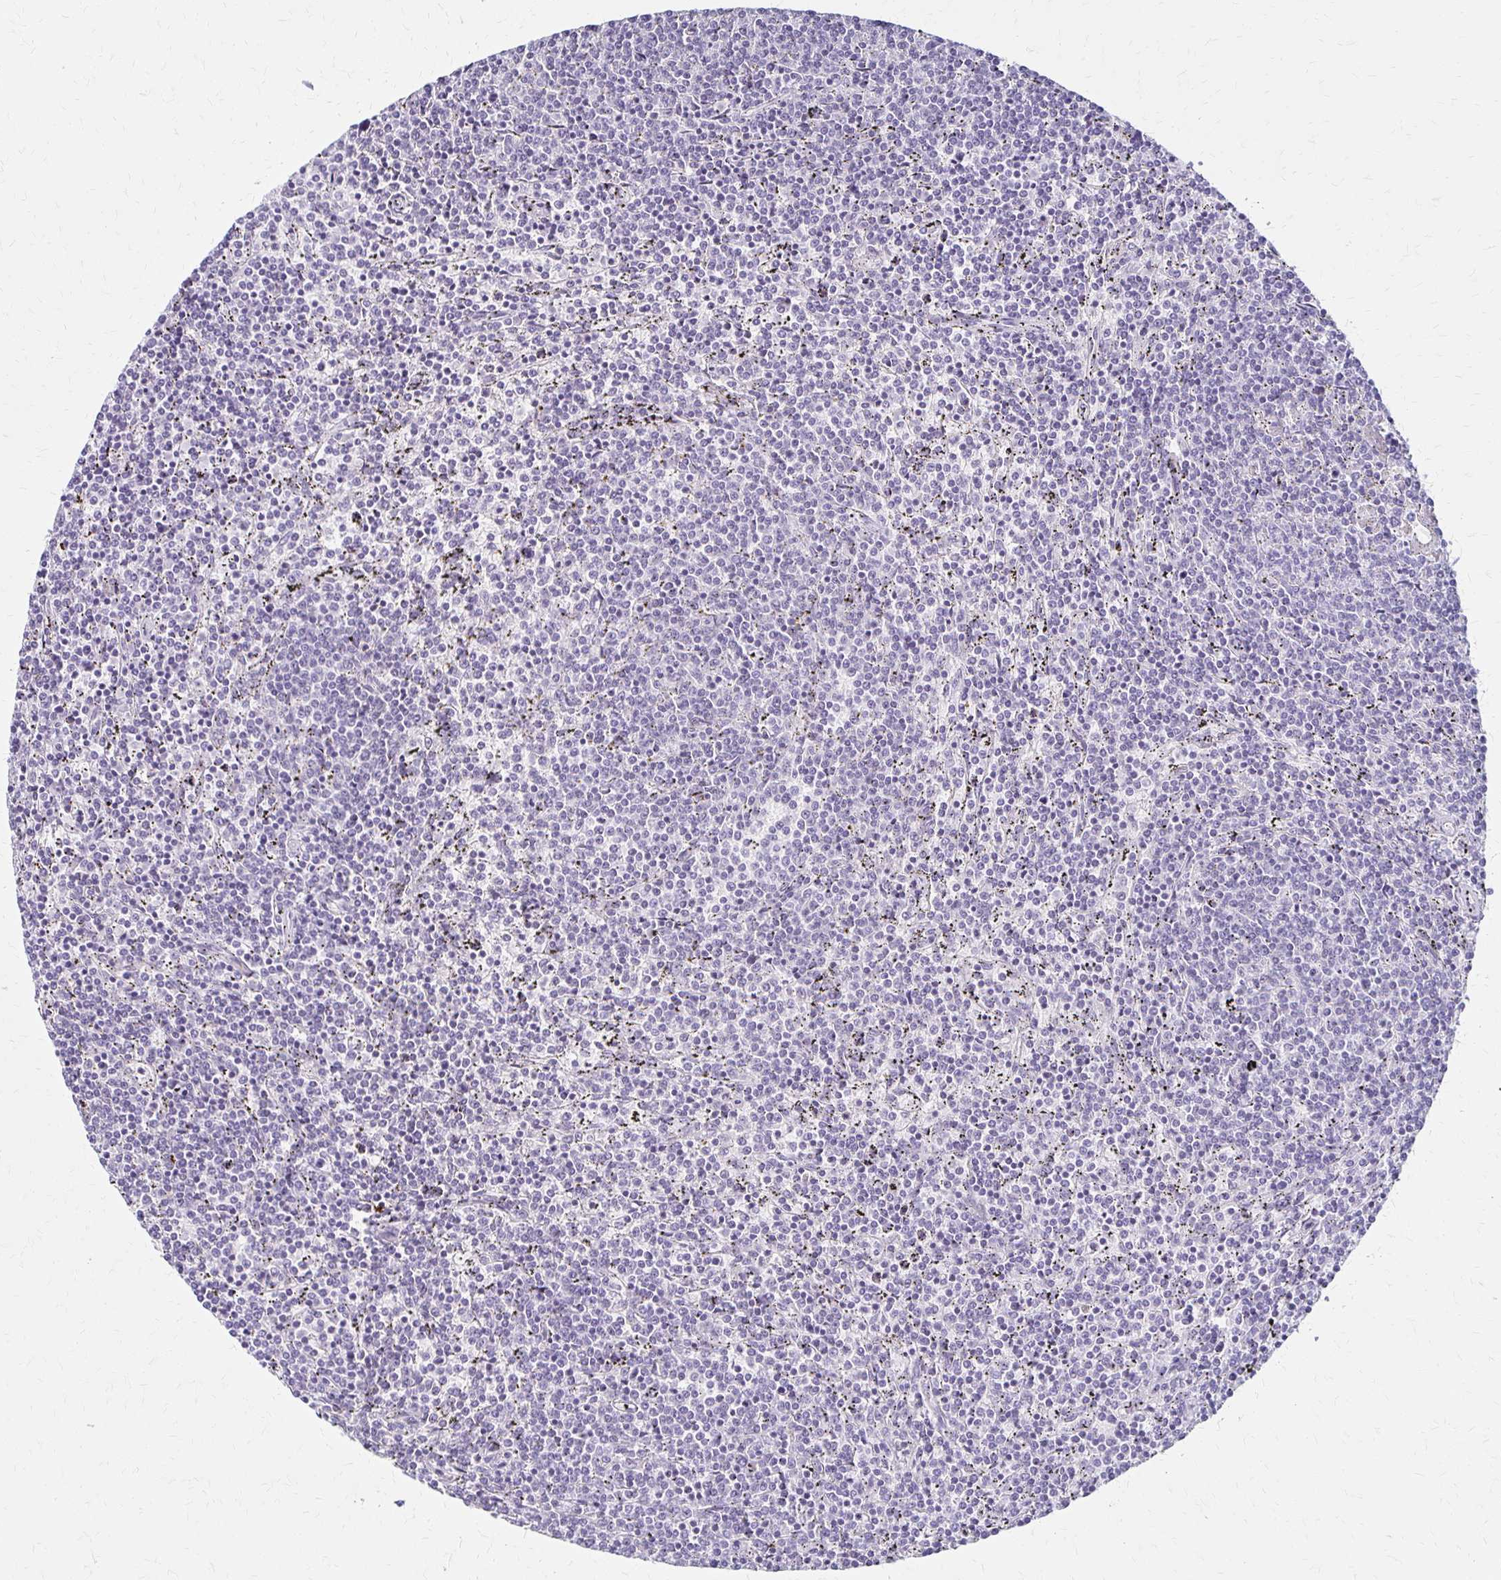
{"staining": {"intensity": "negative", "quantity": "none", "location": "none"}, "tissue": "lymphoma", "cell_type": "Tumor cells", "image_type": "cancer", "snomed": [{"axis": "morphology", "description": "Malignant lymphoma, non-Hodgkin's type, Low grade"}, {"axis": "topography", "description": "Spleen"}], "caption": "DAB immunohistochemical staining of lymphoma shows no significant staining in tumor cells.", "gene": "IVL", "patient": {"sex": "female", "age": 50}}